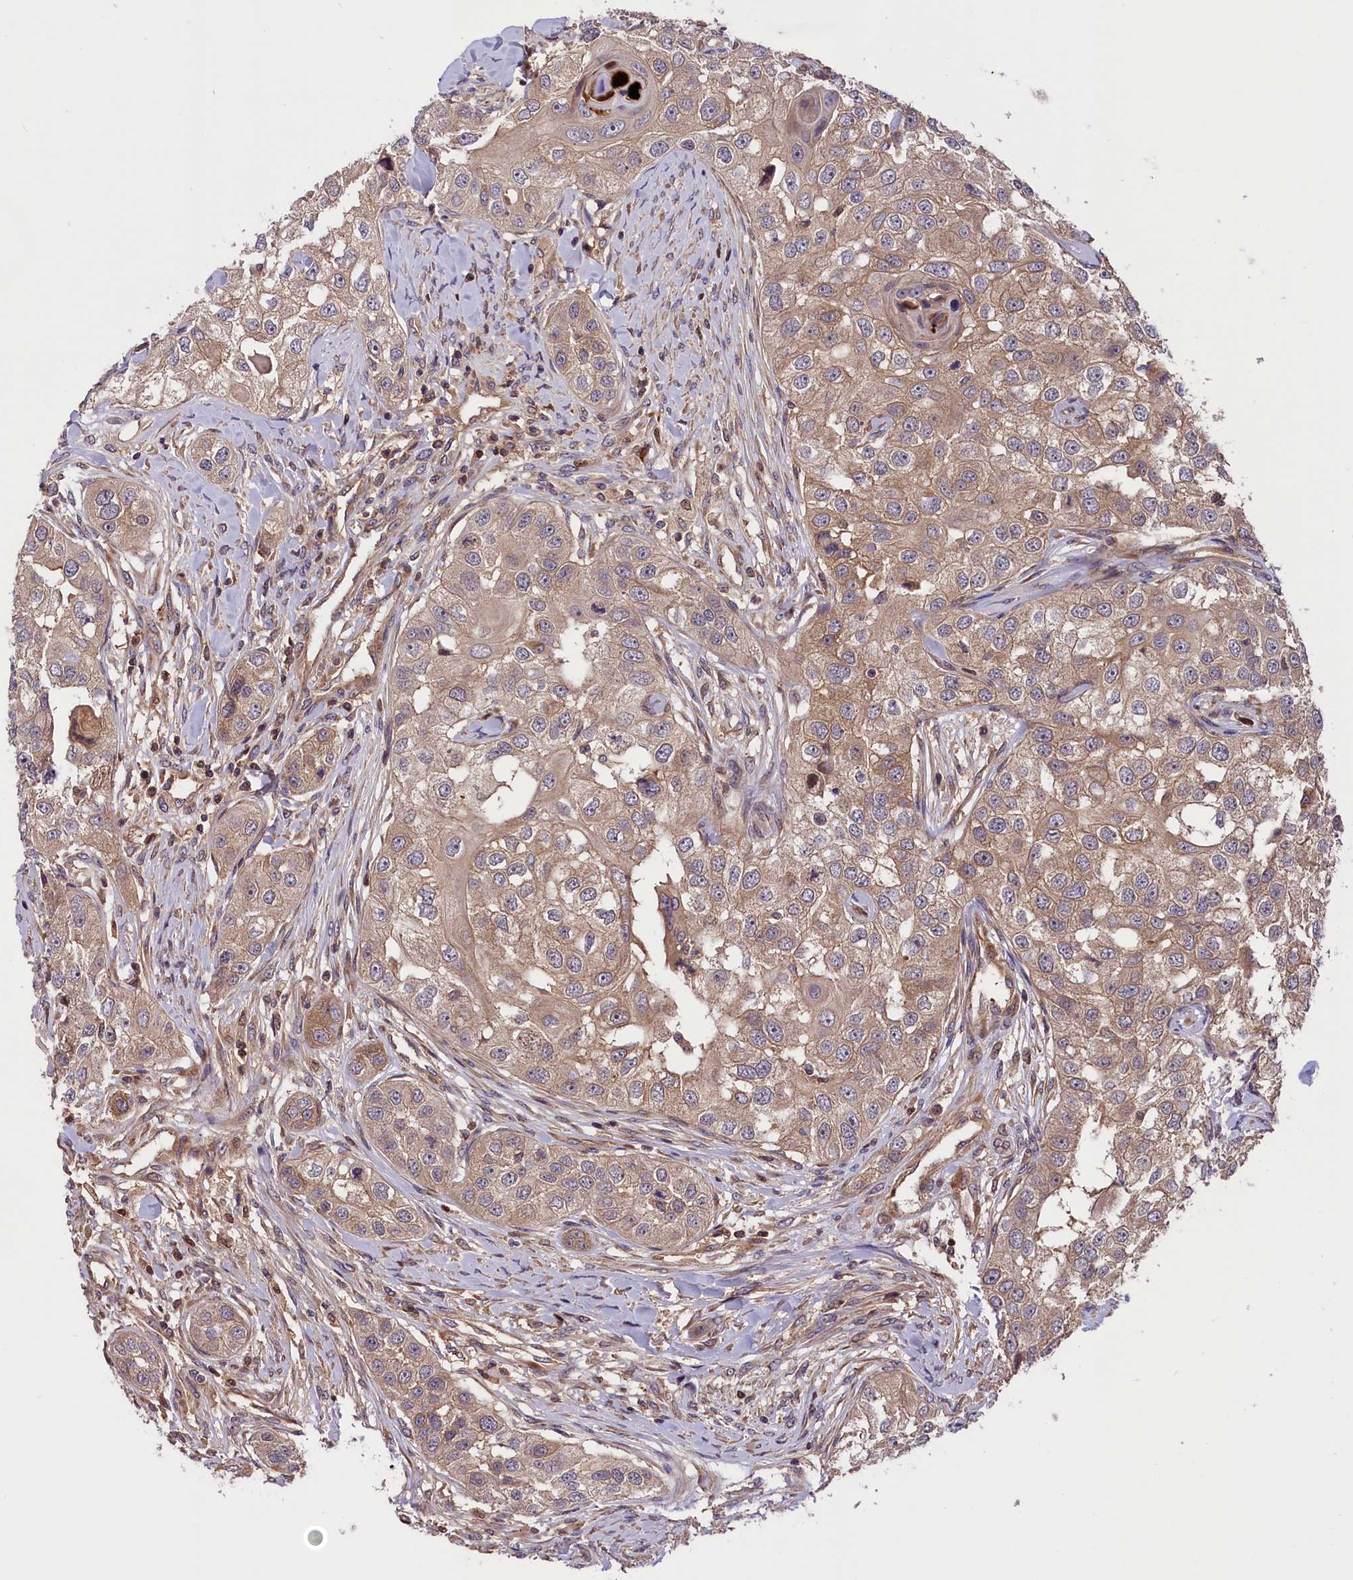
{"staining": {"intensity": "weak", "quantity": "25%-75%", "location": "cytoplasmic/membranous"}, "tissue": "head and neck cancer", "cell_type": "Tumor cells", "image_type": "cancer", "snomed": [{"axis": "morphology", "description": "Normal tissue, NOS"}, {"axis": "morphology", "description": "Squamous cell carcinoma, NOS"}, {"axis": "topography", "description": "Skeletal muscle"}, {"axis": "topography", "description": "Head-Neck"}], "caption": "A brown stain shows weak cytoplasmic/membranous expression of a protein in human head and neck cancer tumor cells.", "gene": "SETD6", "patient": {"sex": "male", "age": 51}}